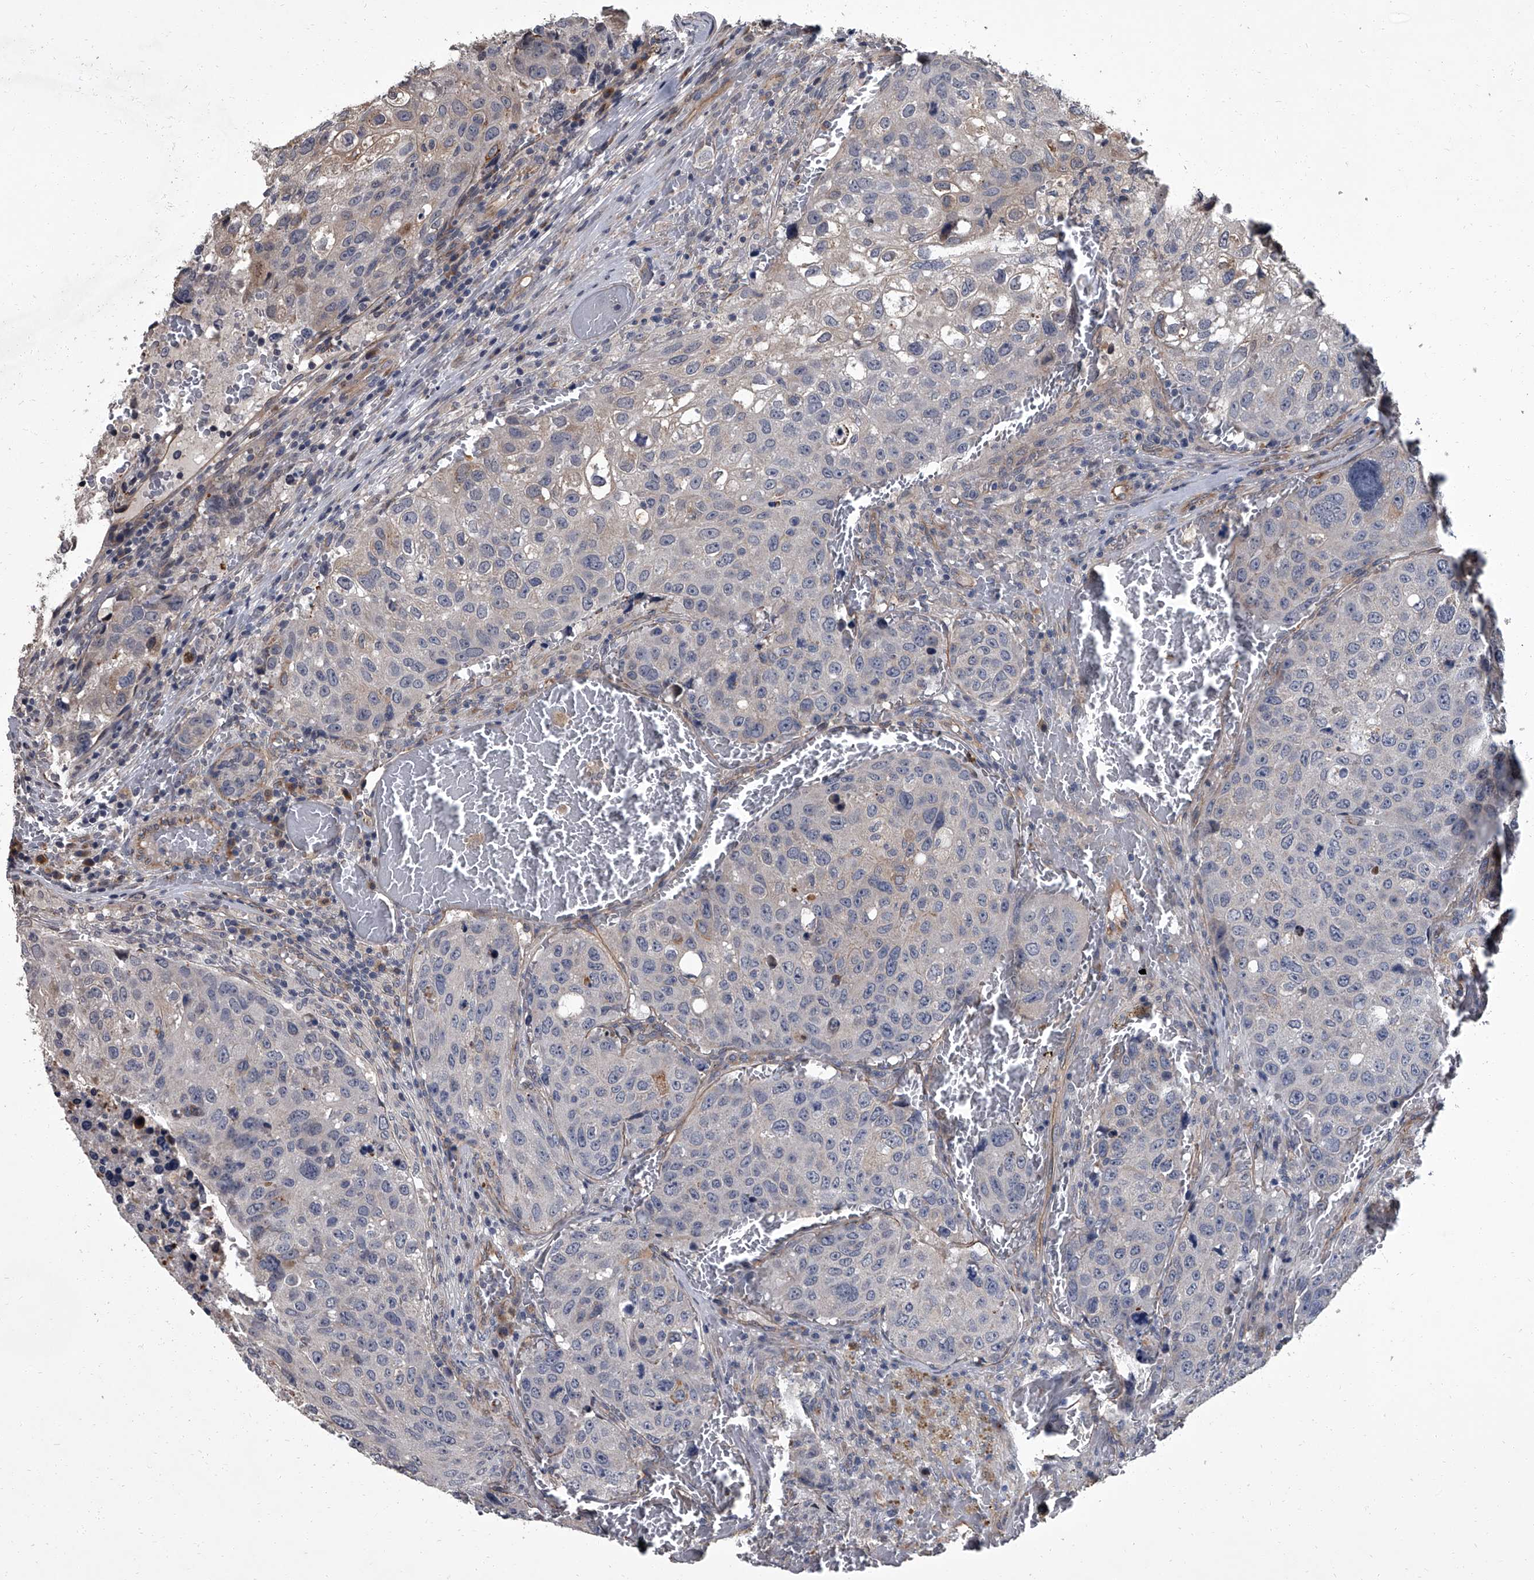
{"staining": {"intensity": "negative", "quantity": "none", "location": "none"}, "tissue": "urothelial cancer", "cell_type": "Tumor cells", "image_type": "cancer", "snomed": [{"axis": "morphology", "description": "Urothelial carcinoma, High grade"}, {"axis": "topography", "description": "Lymph node"}, {"axis": "topography", "description": "Urinary bladder"}], "caption": "Micrograph shows no protein positivity in tumor cells of urothelial carcinoma (high-grade) tissue.", "gene": "SIRT4", "patient": {"sex": "male", "age": 51}}